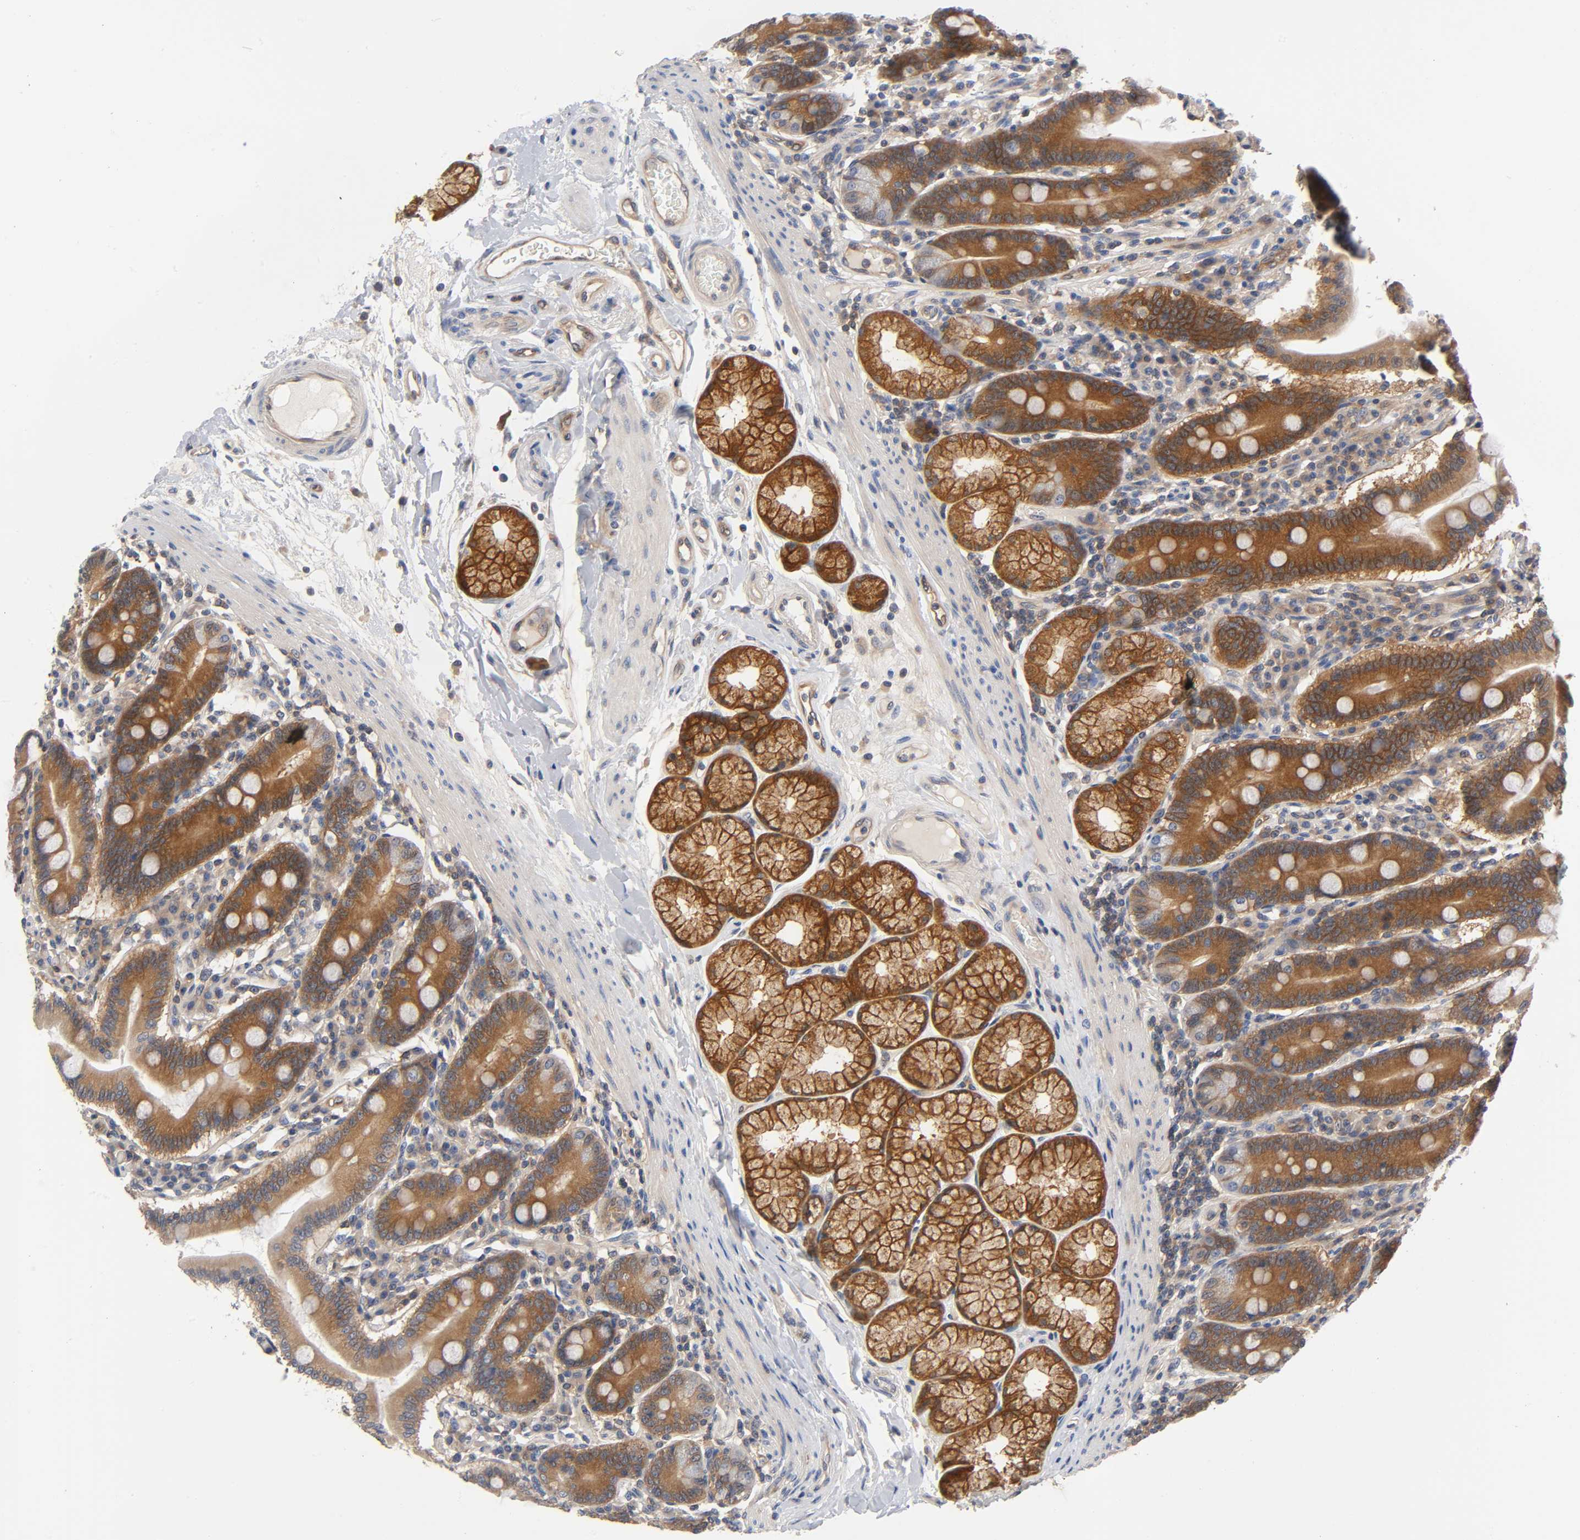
{"staining": {"intensity": "strong", "quantity": ">75%", "location": "cytoplasmic/membranous"}, "tissue": "duodenum", "cell_type": "Glandular cells", "image_type": "normal", "snomed": [{"axis": "morphology", "description": "Normal tissue, NOS"}, {"axis": "topography", "description": "Duodenum"}], "caption": "Human duodenum stained for a protein (brown) demonstrates strong cytoplasmic/membranous positive positivity in approximately >75% of glandular cells.", "gene": "PRKAB1", "patient": {"sex": "female", "age": 64}}